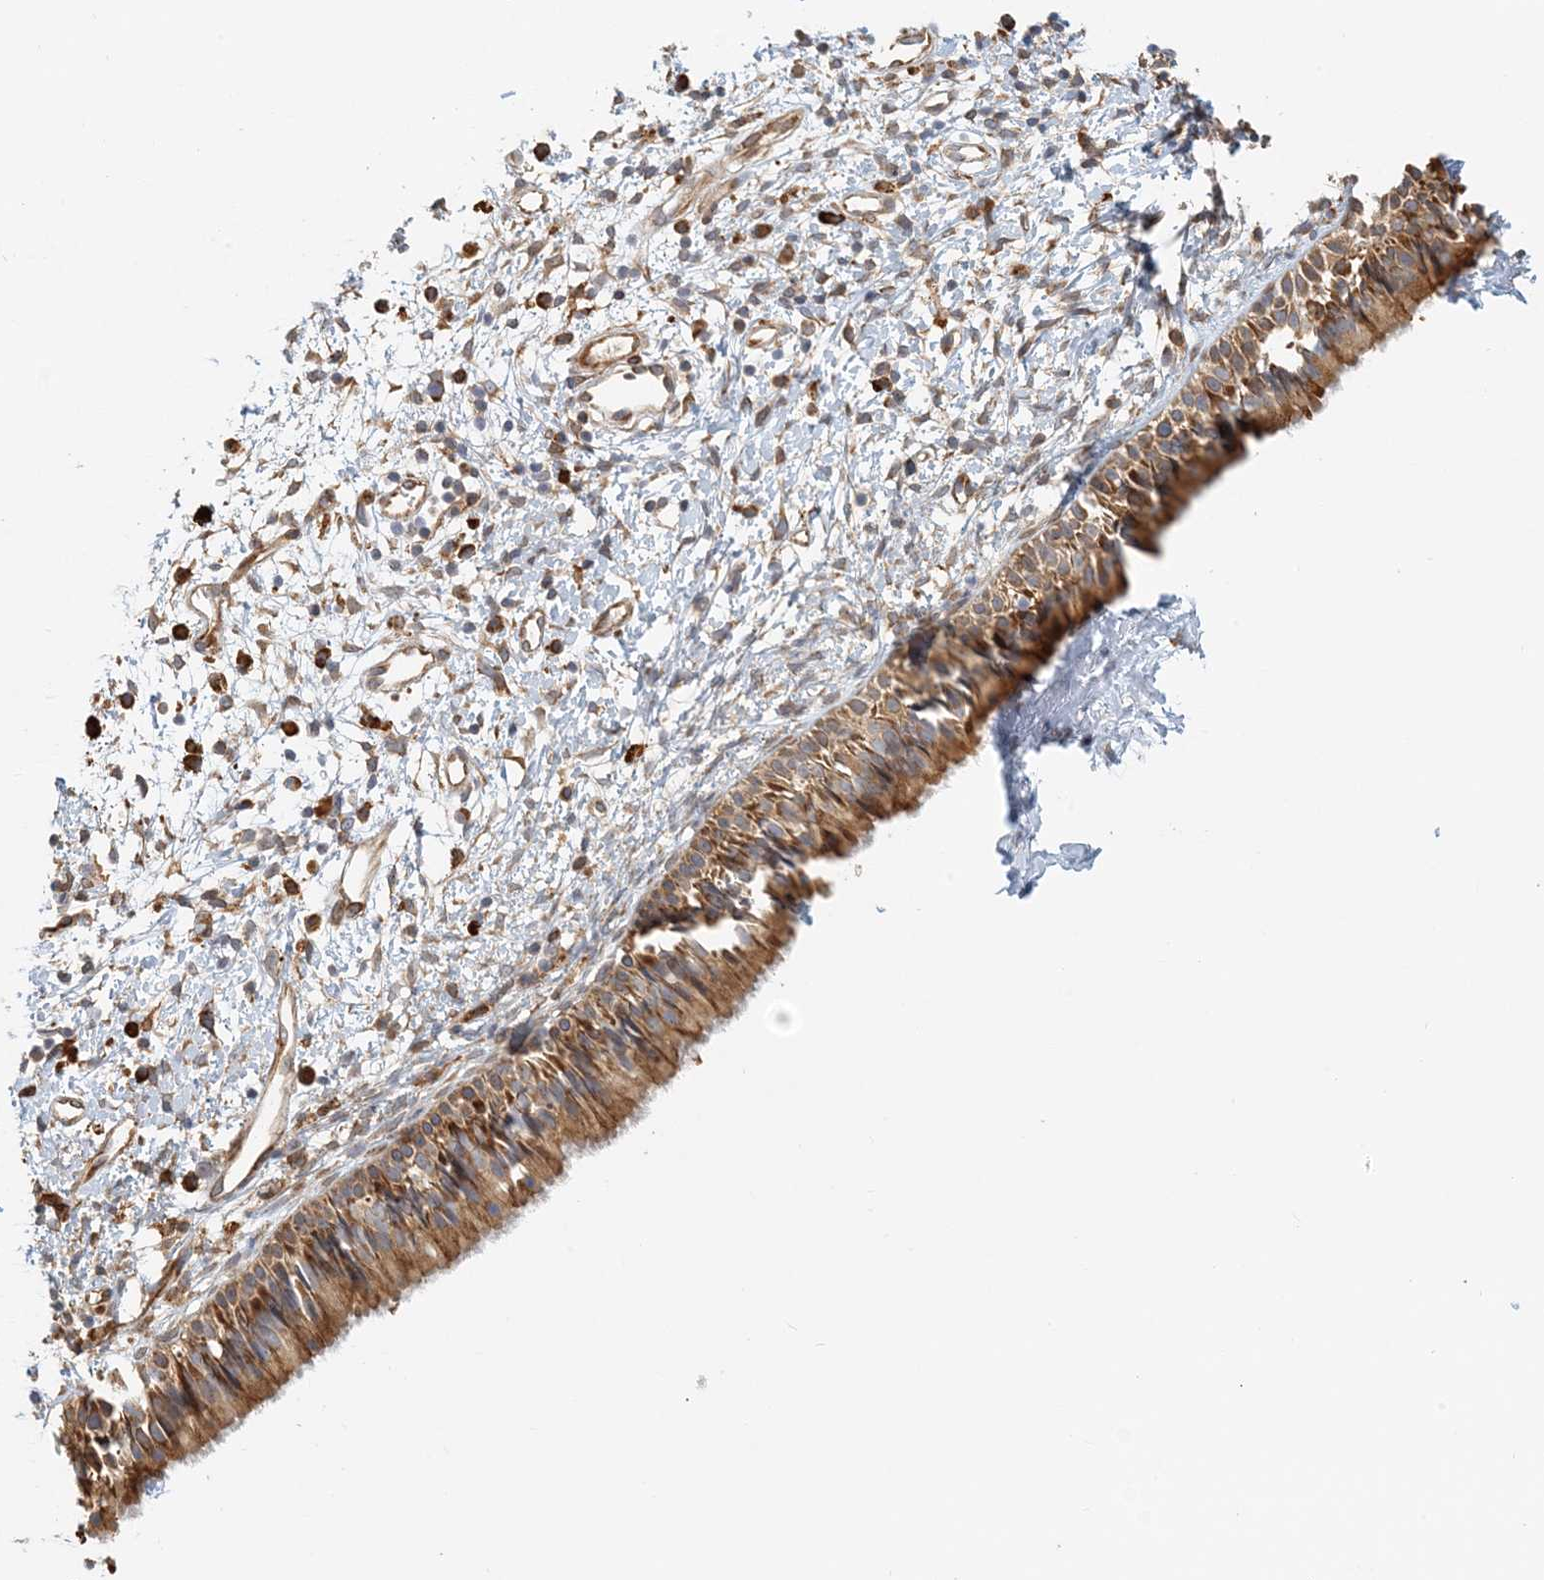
{"staining": {"intensity": "moderate", "quantity": ">75%", "location": "cytoplasmic/membranous"}, "tissue": "nasopharynx", "cell_type": "Respiratory epithelial cells", "image_type": "normal", "snomed": [{"axis": "morphology", "description": "Normal tissue, NOS"}, {"axis": "topography", "description": "Nasopharynx"}], "caption": "A brown stain shows moderate cytoplasmic/membranous staining of a protein in respiratory epithelial cells of unremarkable human nasopharynx.", "gene": "HNMT", "patient": {"sex": "male", "age": 22}}